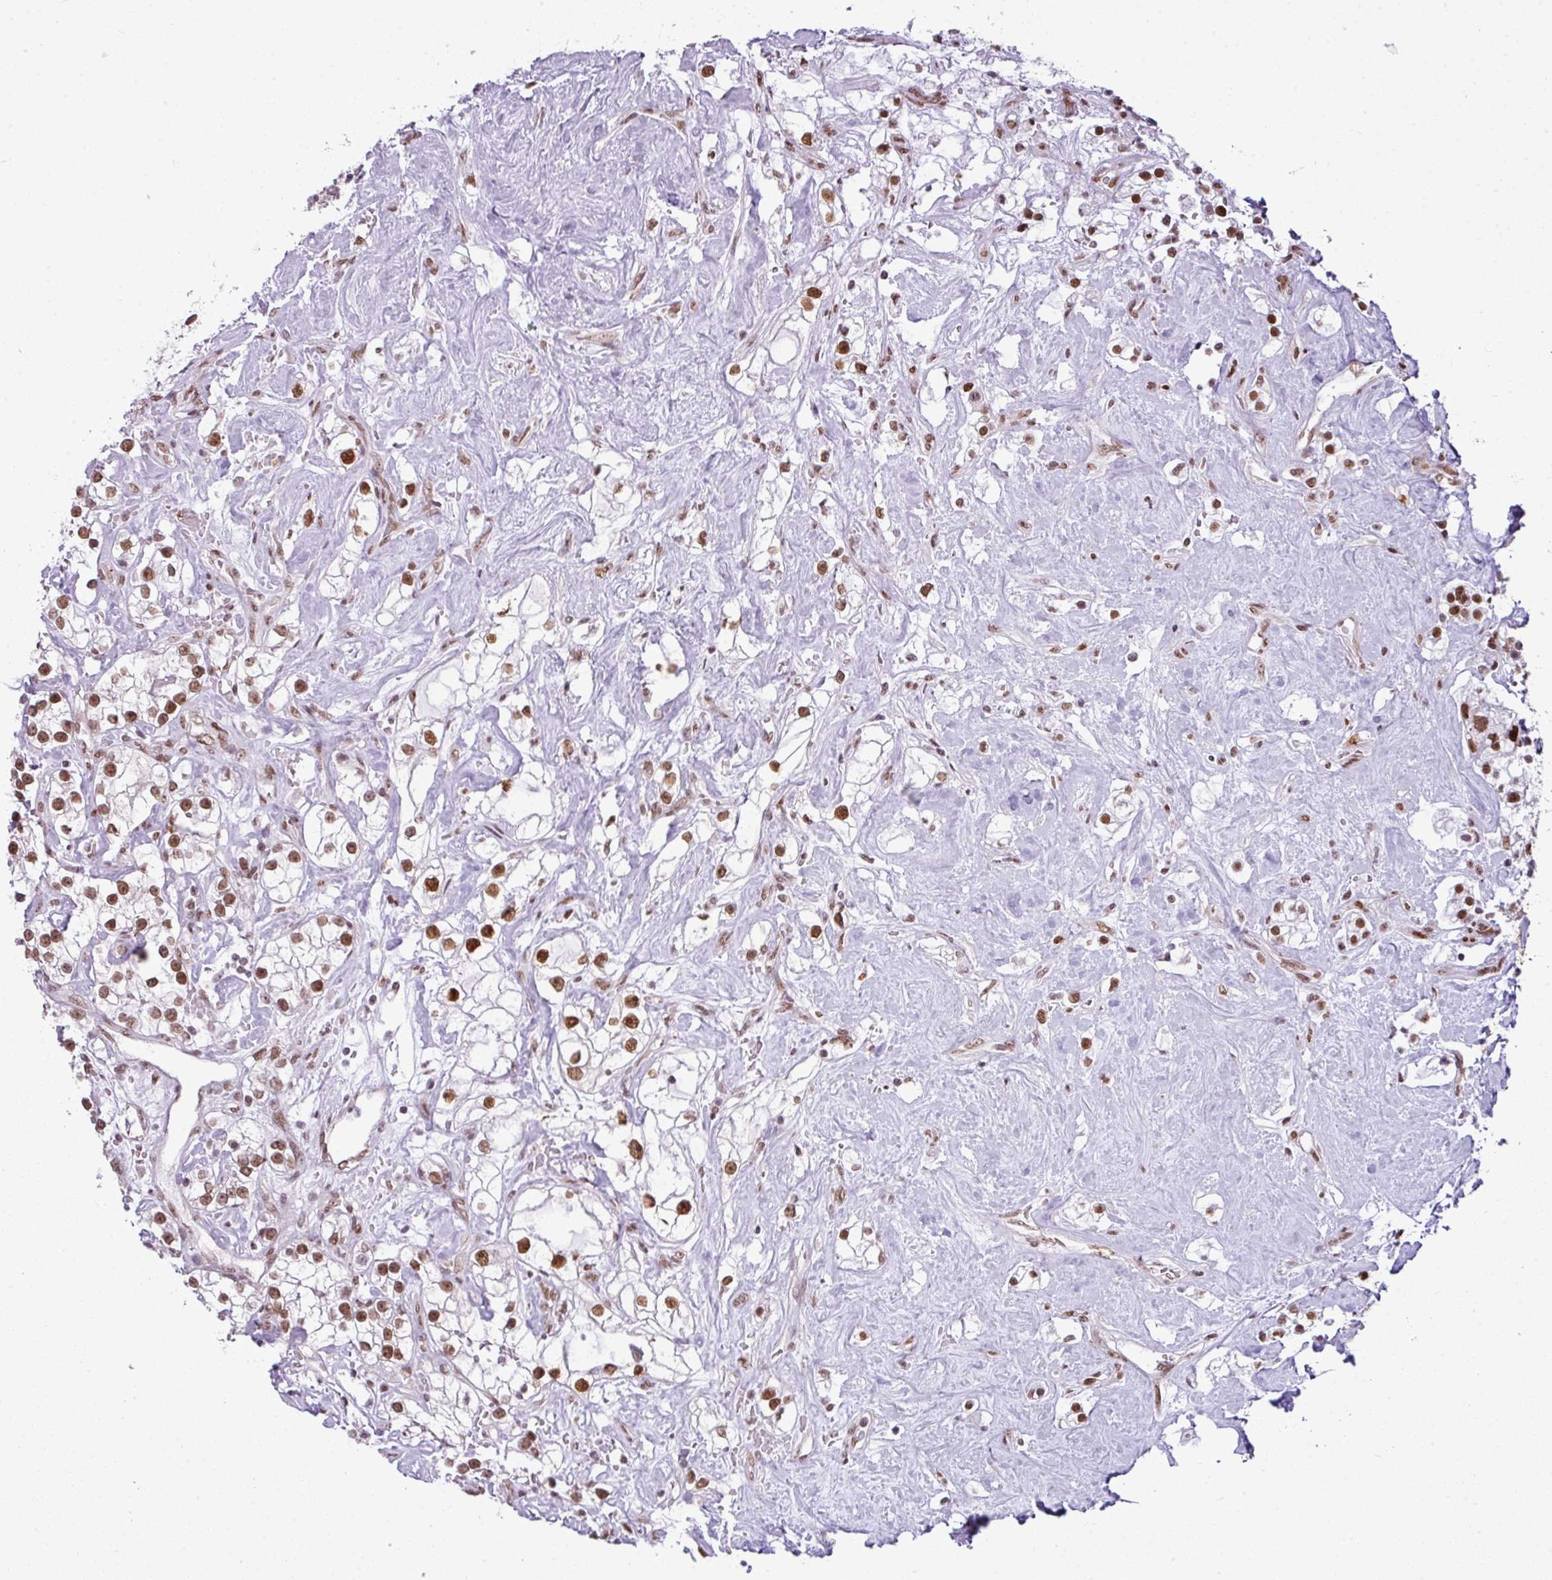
{"staining": {"intensity": "strong", "quantity": ">75%", "location": "nuclear"}, "tissue": "renal cancer", "cell_type": "Tumor cells", "image_type": "cancer", "snomed": [{"axis": "morphology", "description": "Adenocarcinoma, NOS"}, {"axis": "topography", "description": "Kidney"}], "caption": "Immunohistochemistry (IHC) of human renal cancer (adenocarcinoma) reveals high levels of strong nuclear positivity in about >75% of tumor cells.", "gene": "ARL6IP4", "patient": {"sex": "male", "age": 77}}